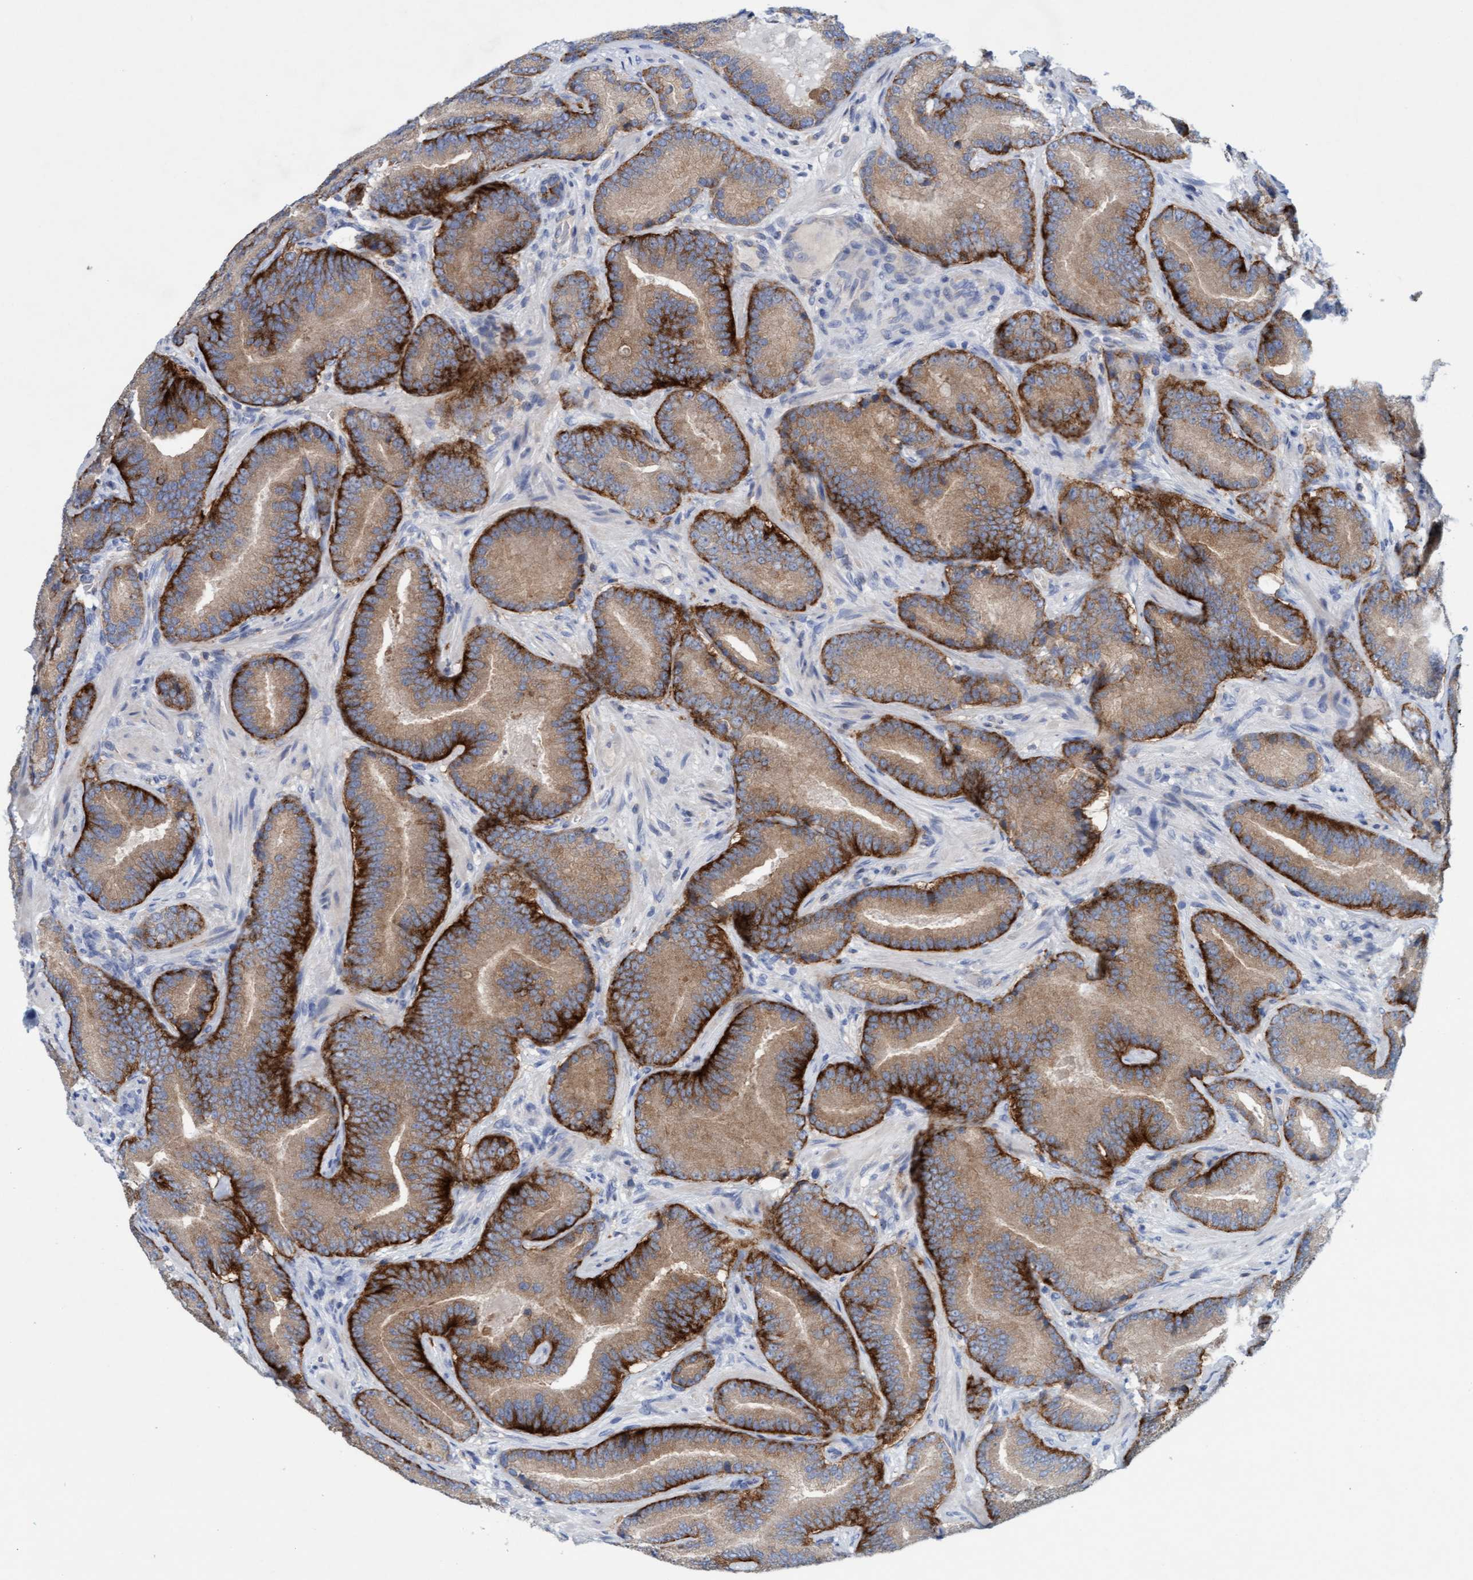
{"staining": {"intensity": "strong", "quantity": ">75%", "location": "cytoplasmic/membranous"}, "tissue": "prostate cancer", "cell_type": "Tumor cells", "image_type": "cancer", "snomed": [{"axis": "morphology", "description": "Adenocarcinoma, High grade"}, {"axis": "topography", "description": "Prostate"}], "caption": "Prostate adenocarcinoma (high-grade) stained with IHC demonstrates strong cytoplasmic/membranous expression in about >75% of tumor cells.", "gene": "SIGIRR", "patient": {"sex": "male", "age": 55}}